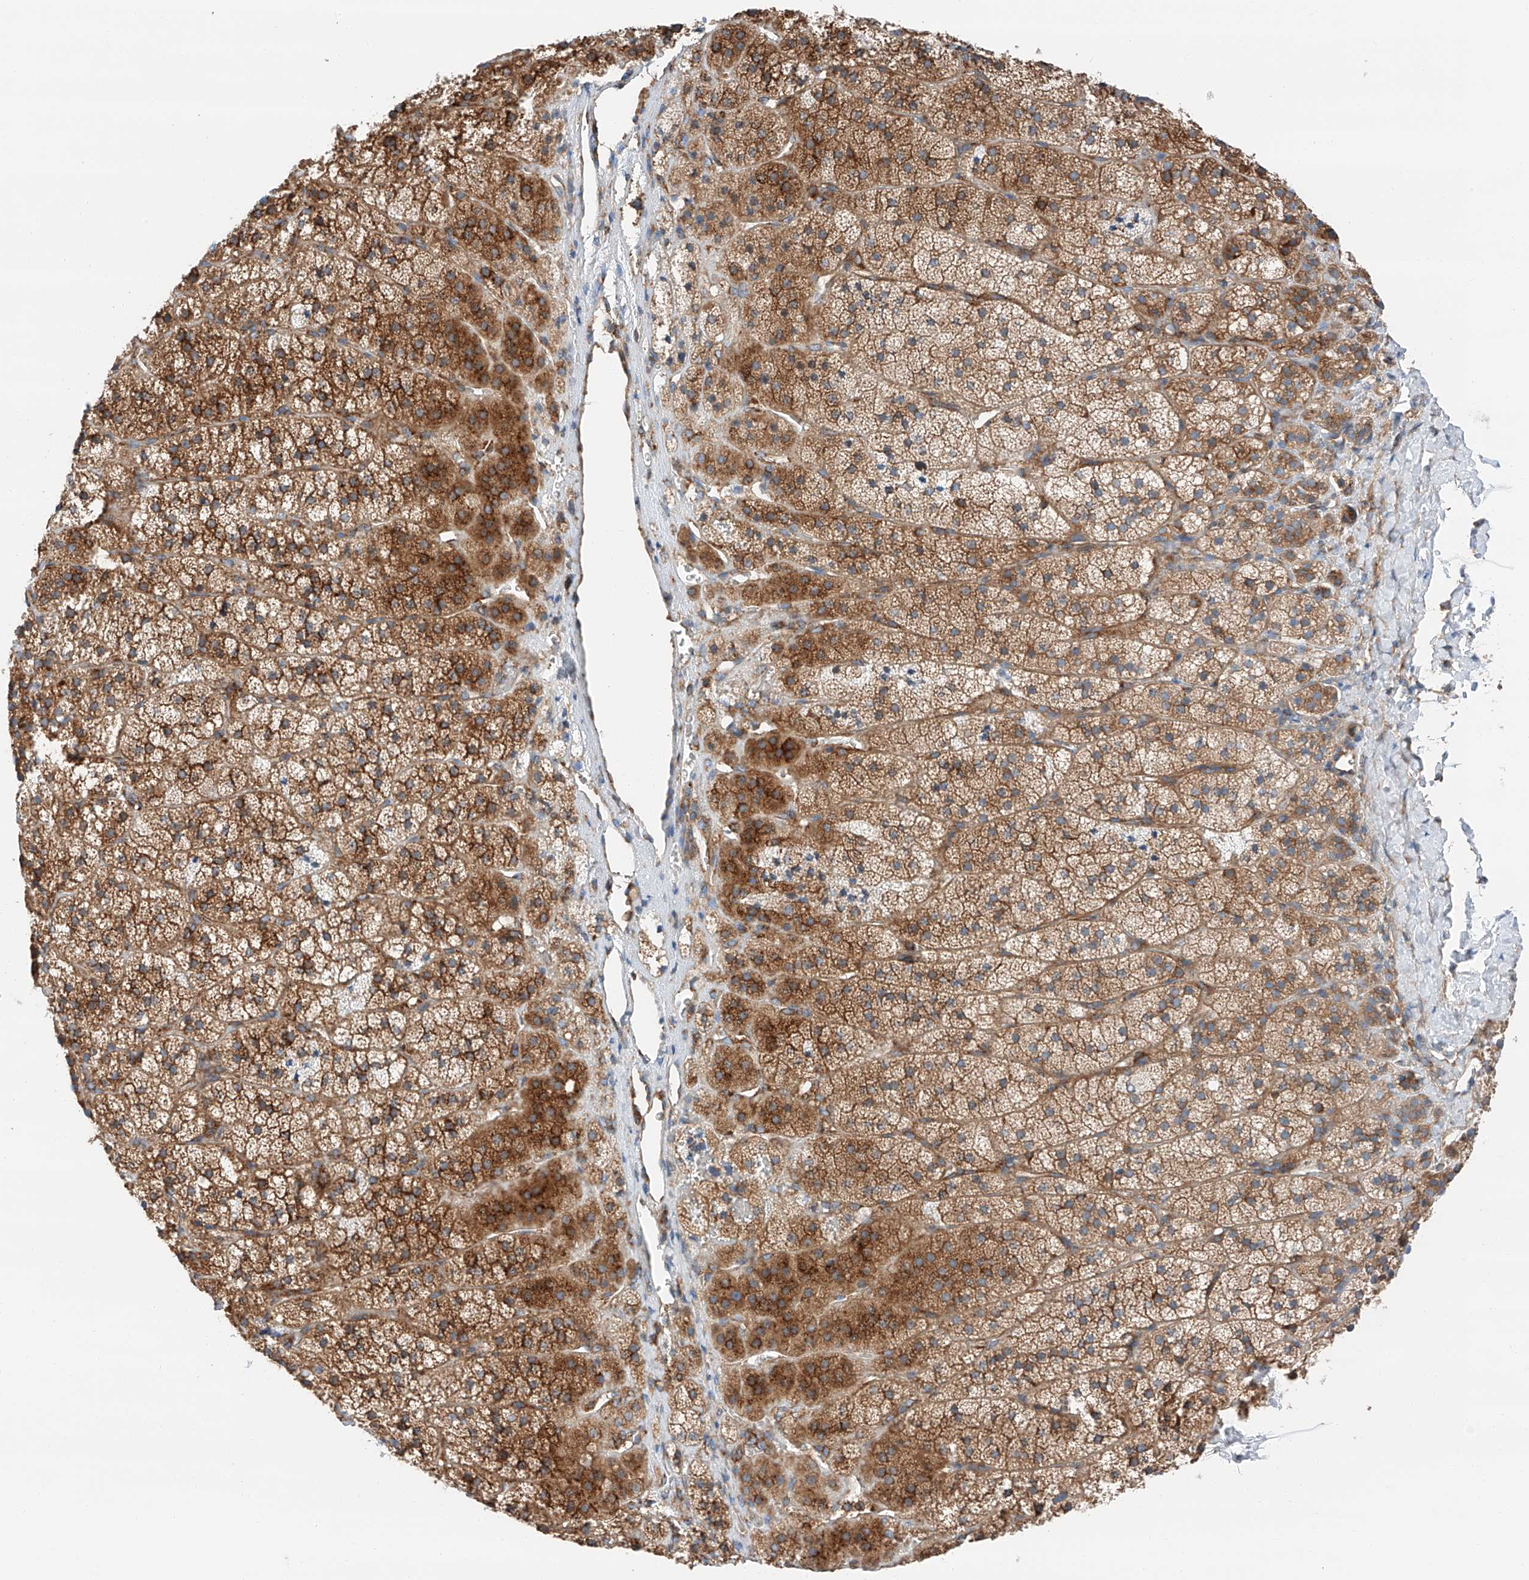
{"staining": {"intensity": "moderate", "quantity": ">75%", "location": "cytoplasmic/membranous"}, "tissue": "adrenal gland", "cell_type": "Glandular cells", "image_type": "normal", "snomed": [{"axis": "morphology", "description": "Normal tissue, NOS"}, {"axis": "topography", "description": "Adrenal gland"}], "caption": "Immunohistochemistry (IHC) histopathology image of benign adrenal gland: human adrenal gland stained using immunohistochemistry (IHC) shows medium levels of moderate protein expression localized specifically in the cytoplasmic/membranous of glandular cells, appearing as a cytoplasmic/membranous brown color.", "gene": "ZC3H15", "patient": {"sex": "female", "age": 44}}